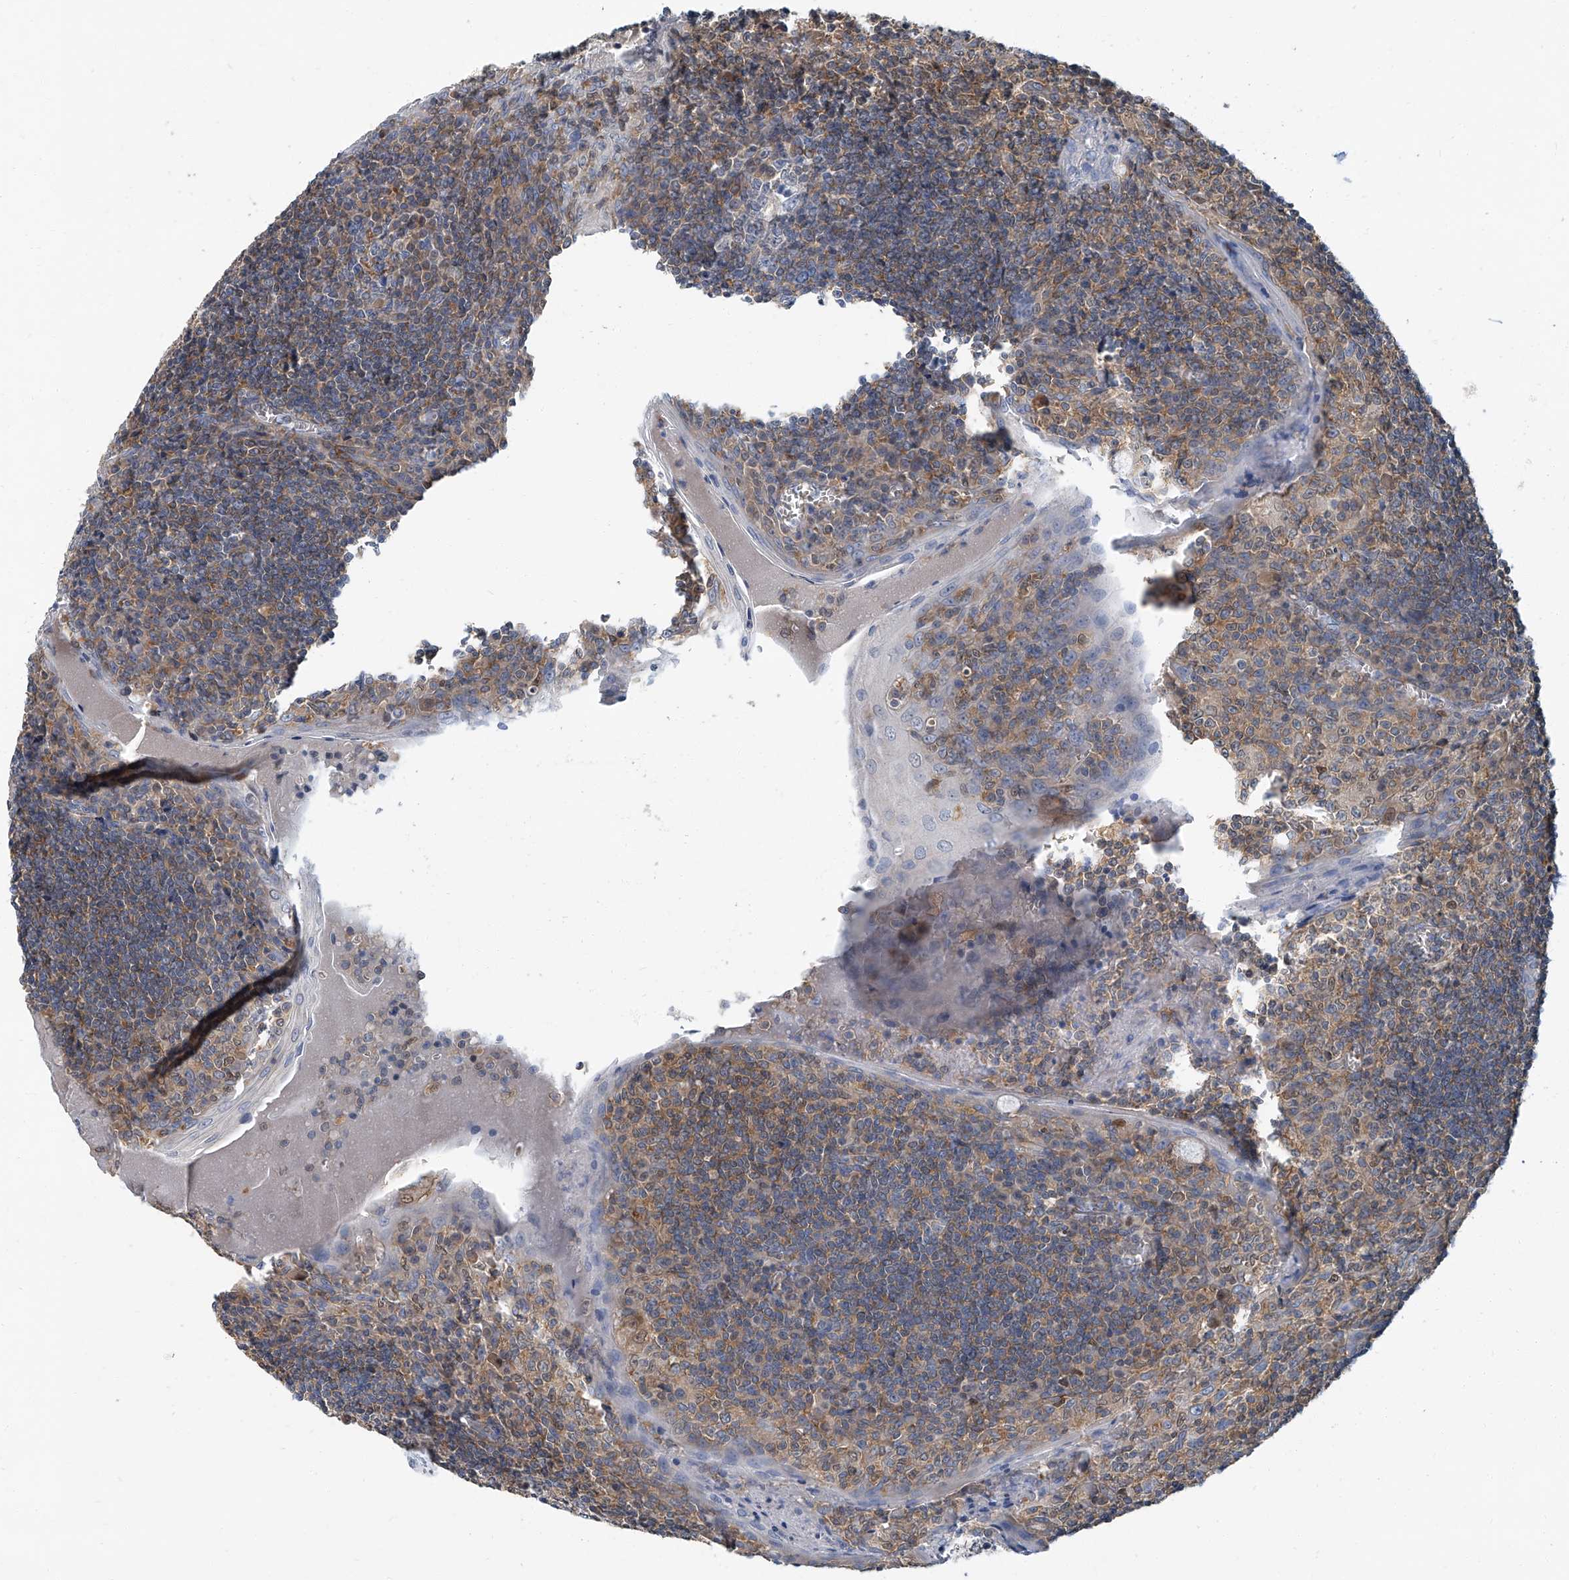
{"staining": {"intensity": "negative", "quantity": "none", "location": "none"}, "tissue": "tonsil", "cell_type": "Germinal center cells", "image_type": "normal", "snomed": [{"axis": "morphology", "description": "Normal tissue, NOS"}, {"axis": "topography", "description": "Tonsil"}], "caption": "High magnification brightfield microscopy of unremarkable tonsil stained with DAB (3,3'-diaminobenzidine) (brown) and counterstained with hematoxylin (blue): germinal center cells show no significant staining.", "gene": "PSMB10", "patient": {"sex": "male", "age": 27}}